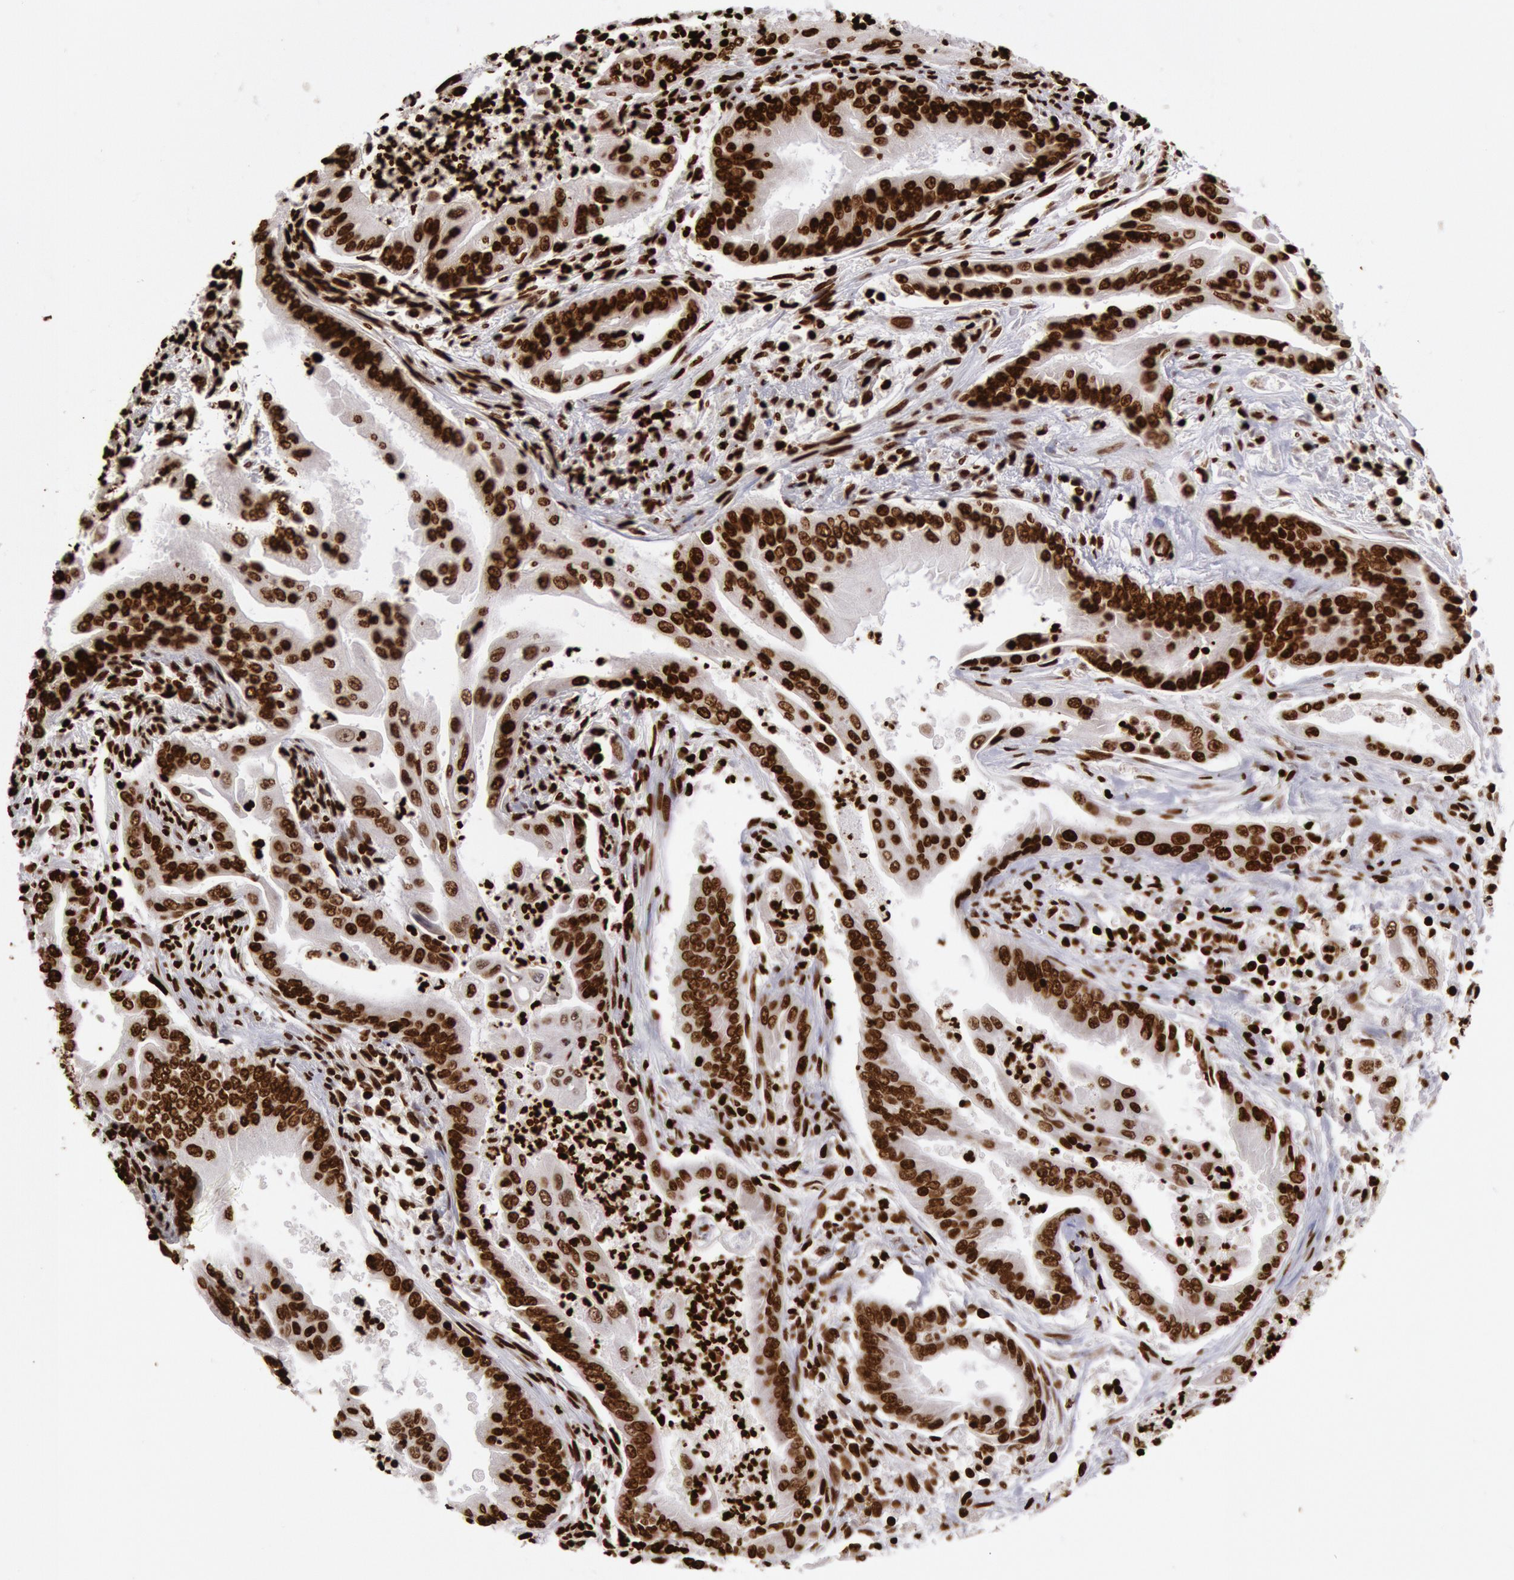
{"staining": {"intensity": "strong", "quantity": ">75%", "location": "nuclear"}, "tissue": "endometrial cancer", "cell_type": "Tumor cells", "image_type": "cancer", "snomed": [{"axis": "morphology", "description": "Adenocarcinoma, NOS"}, {"axis": "topography", "description": "Endometrium"}], "caption": "Adenocarcinoma (endometrial) stained for a protein displays strong nuclear positivity in tumor cells.", "gene": "H3-4", "patient": {"sex": "female", "age": 63}}